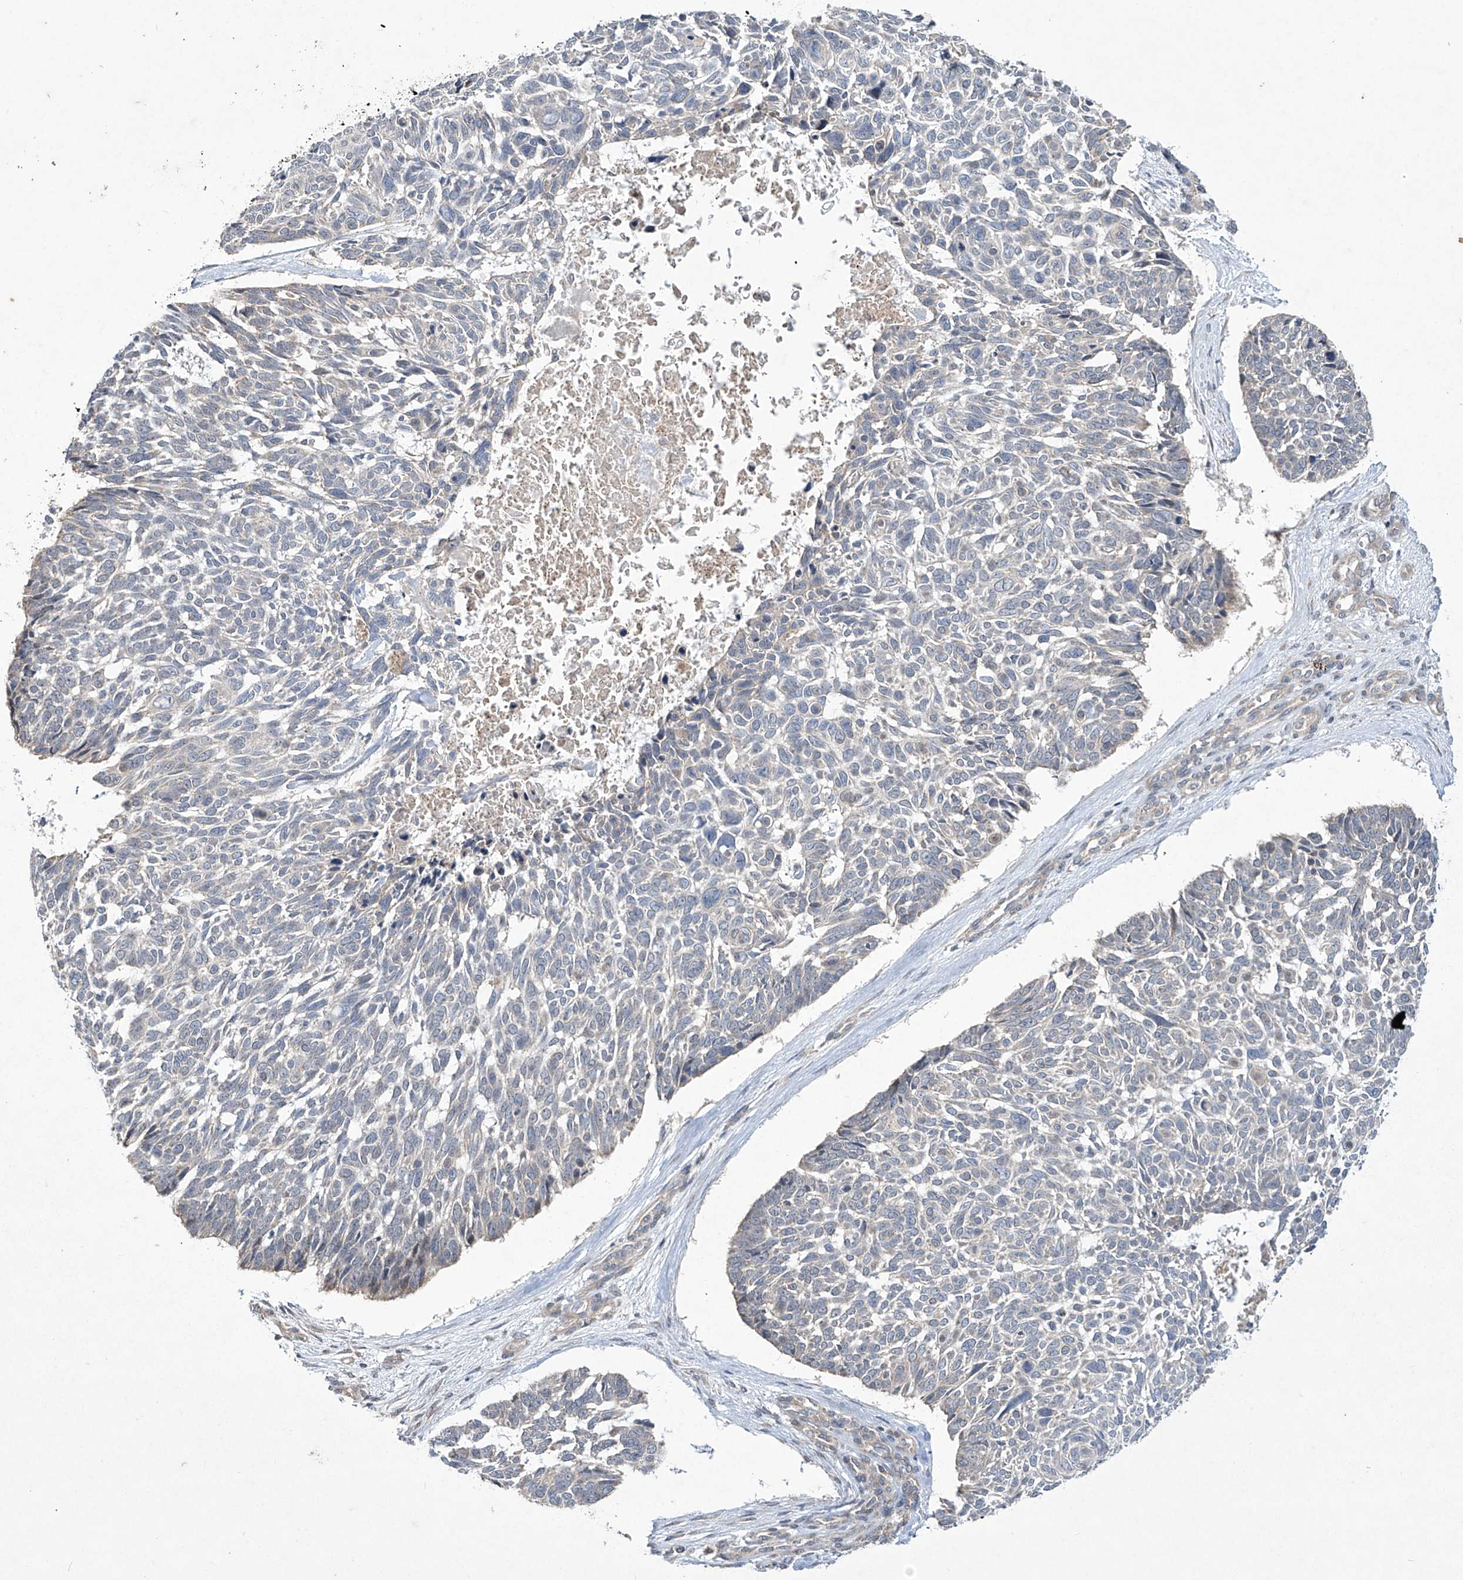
{"staining": {"intensity": "negative", "quantity": "none", "location": "none"}, "tissue": "skin cancer", "cell_type": "Tumor cells", "image_type": "cancer", "snomed": [{"axis": "morphology", "description": "Basal cell carcinoma"}, {"axis": "topography", "description": "Skin"}], "caption": "High power microscopy histopathology image of an IHC micrograph of skin basal cell carcinoma, revealing no significant expression in tumor cells.", "gene": "TRIM60", "patient": {"sex": "male", "age": 88}}